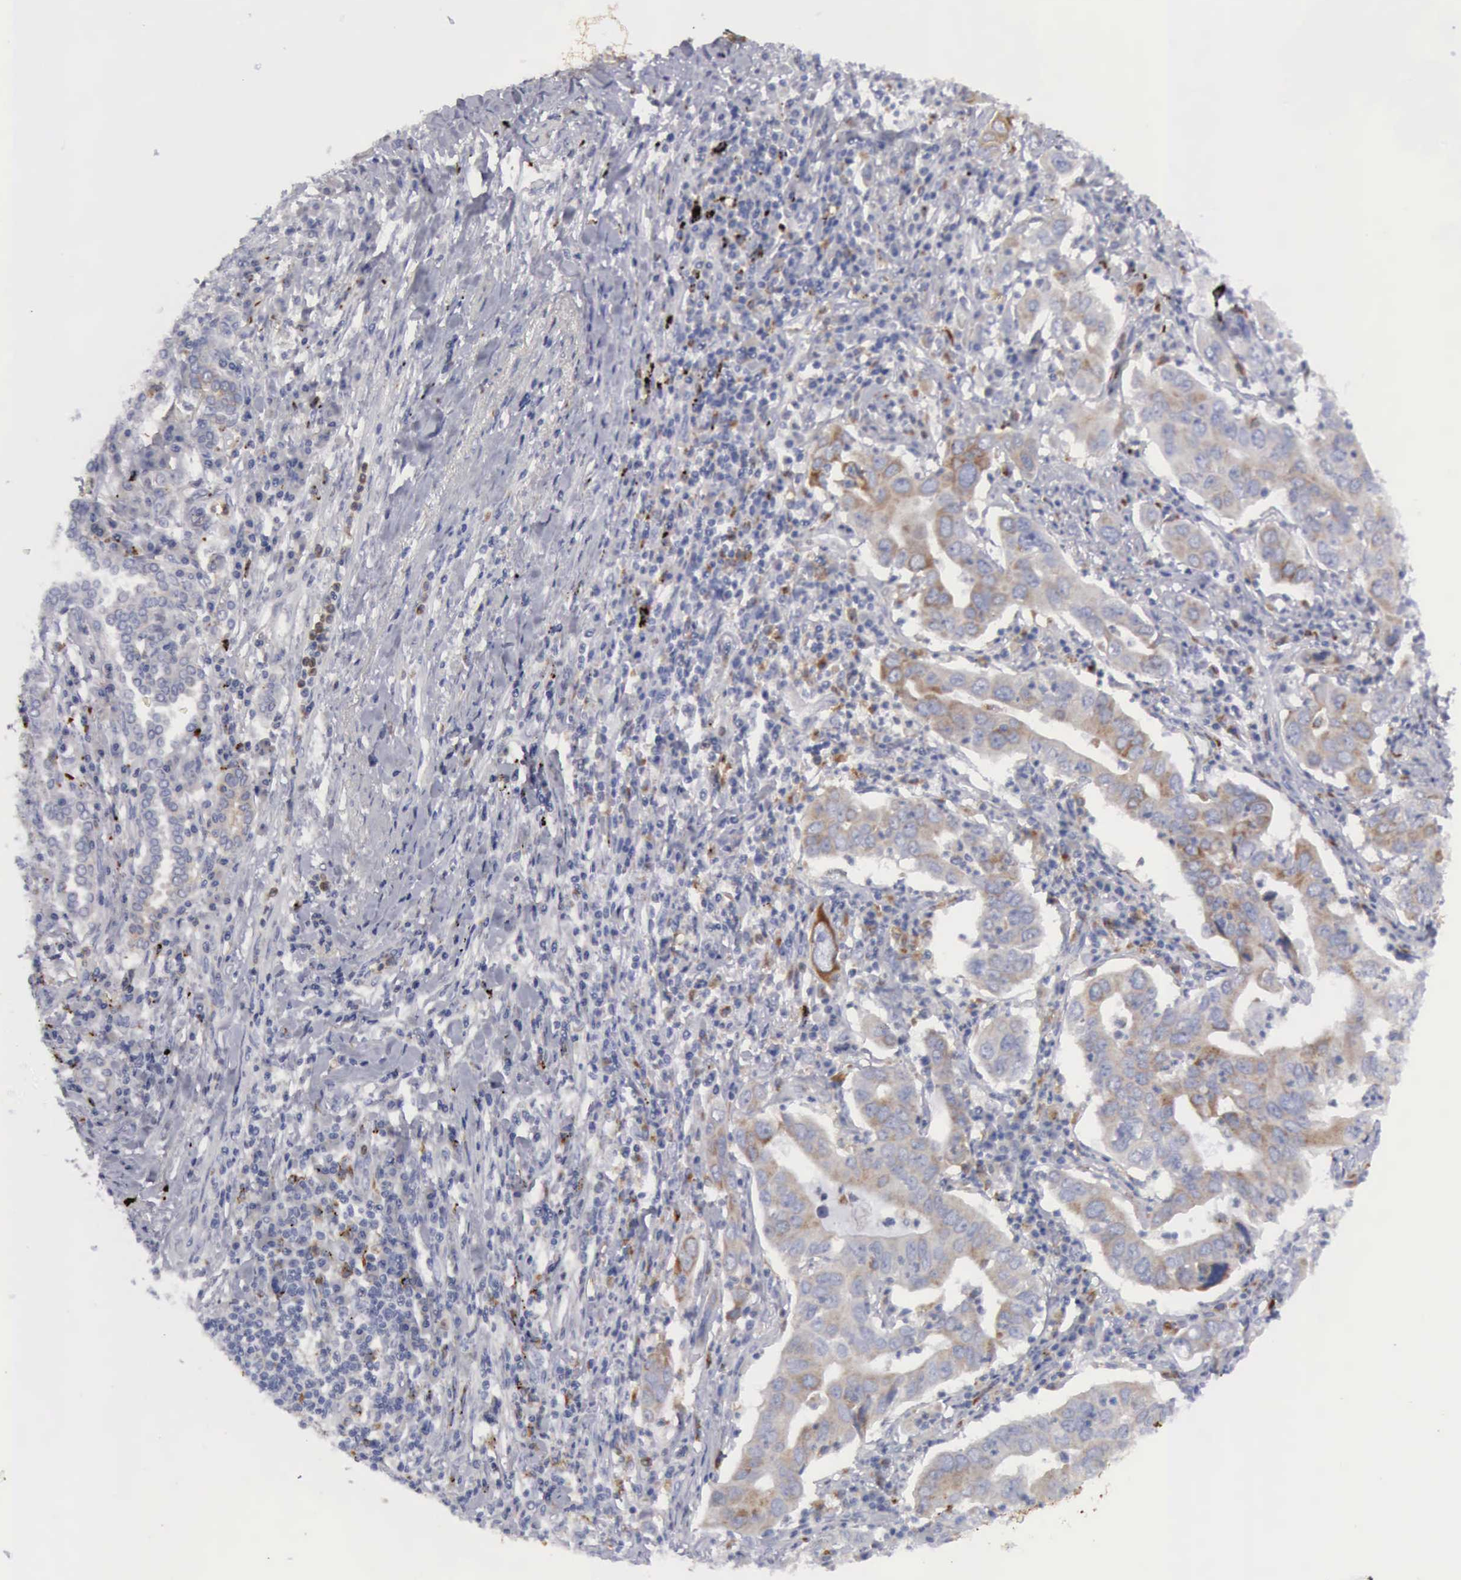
{"staining": {"intensity": "weak", "quantity": "25%-75%", "location": "cytoplasmic/membranous"}, "tissue": "lung cancer", "cell_type": "Tumor cells", "image_type": "cancer", "snomed": [{"axis": "morphology", "description": "Adenocarcinoma, NOS"}, {"axis": "topography", "description": "Lung"}], "caption": "Lung adenocarcinoma tissue exhibits weak cytoplasmic/membranous expression in about 25%-75% of tumor cells", "gene": "CTSS", "patient": {"sex": "male", "age": 48}}